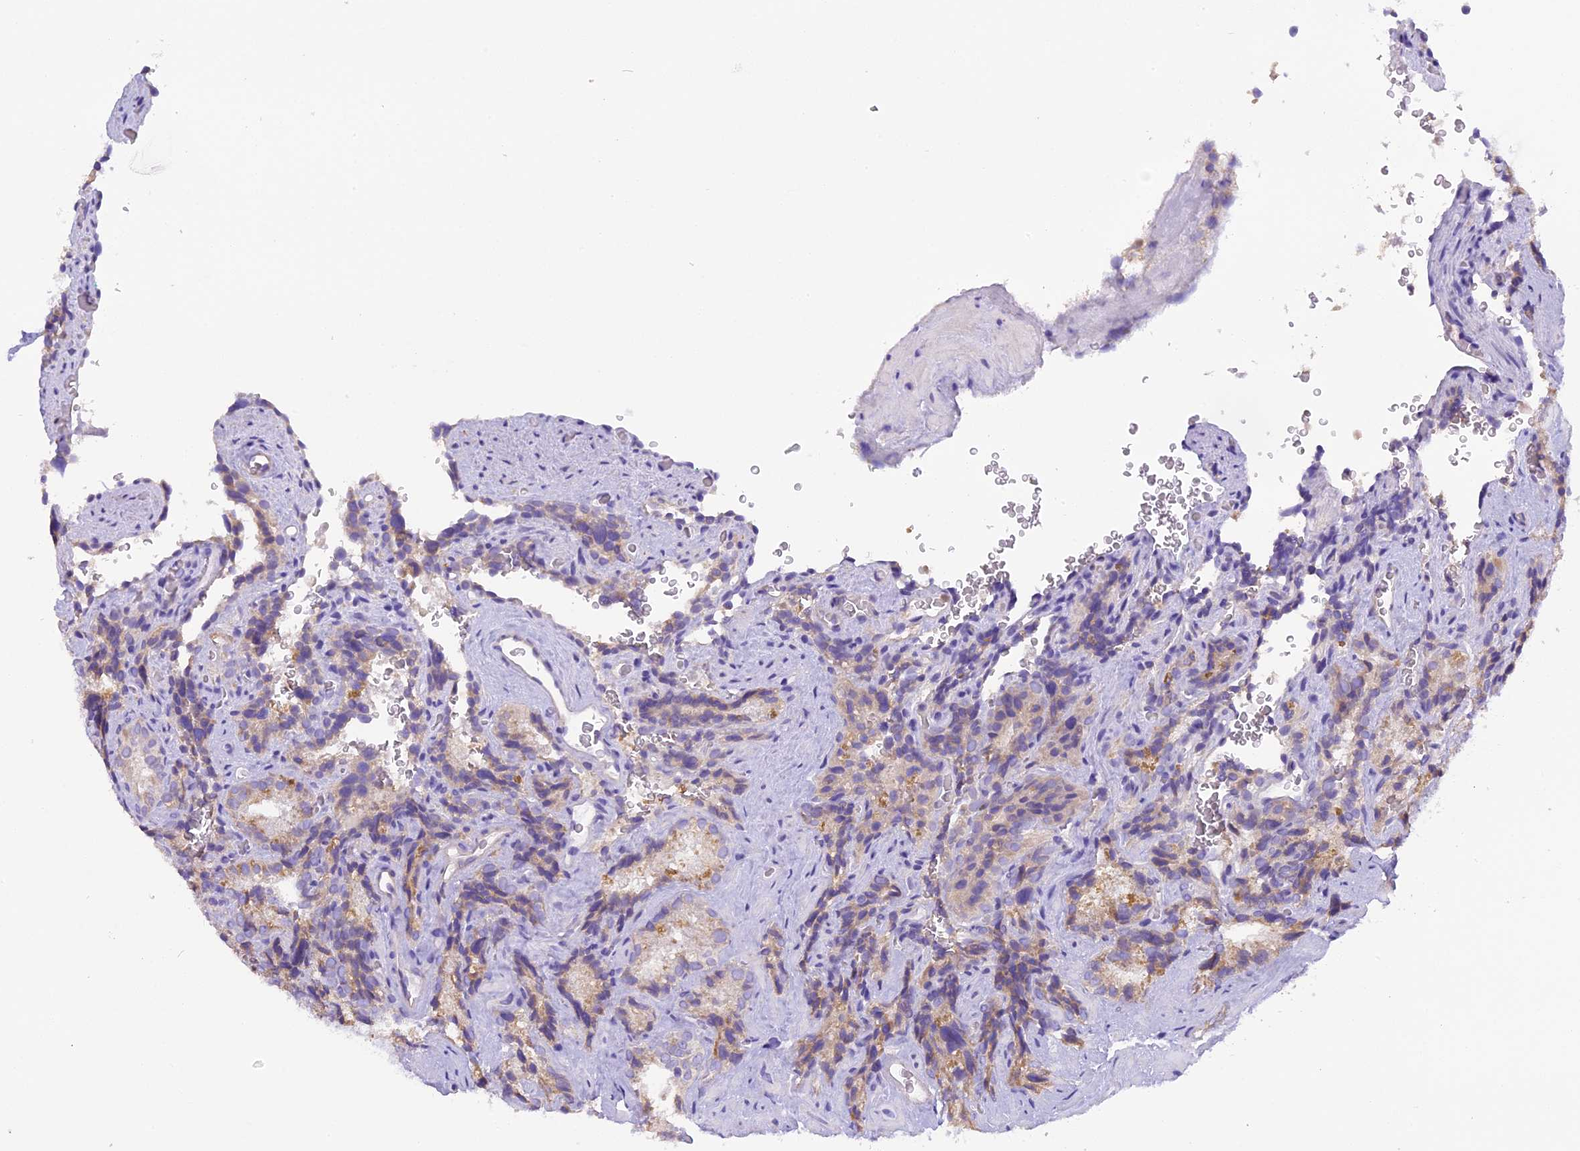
{"staining": {"intensity": "weak", "quantity": "<25%", "location": "cytoplasmic/membranous"}, "tissue": "seminal vesicle", "cell_type": "Glandular cells", "image_type": "normal", "snomed": [{"axis": "morphology", "description": "Normal tissue, NOS"}, {"axis": "topography", "description": "Seminal veicle"}], "caption": "Seminal vesicle stained for a protein using IHC shows no positivity glandular cells.", "gene": "TRIM3", "patient": {"sex": "male", "age": 58}}